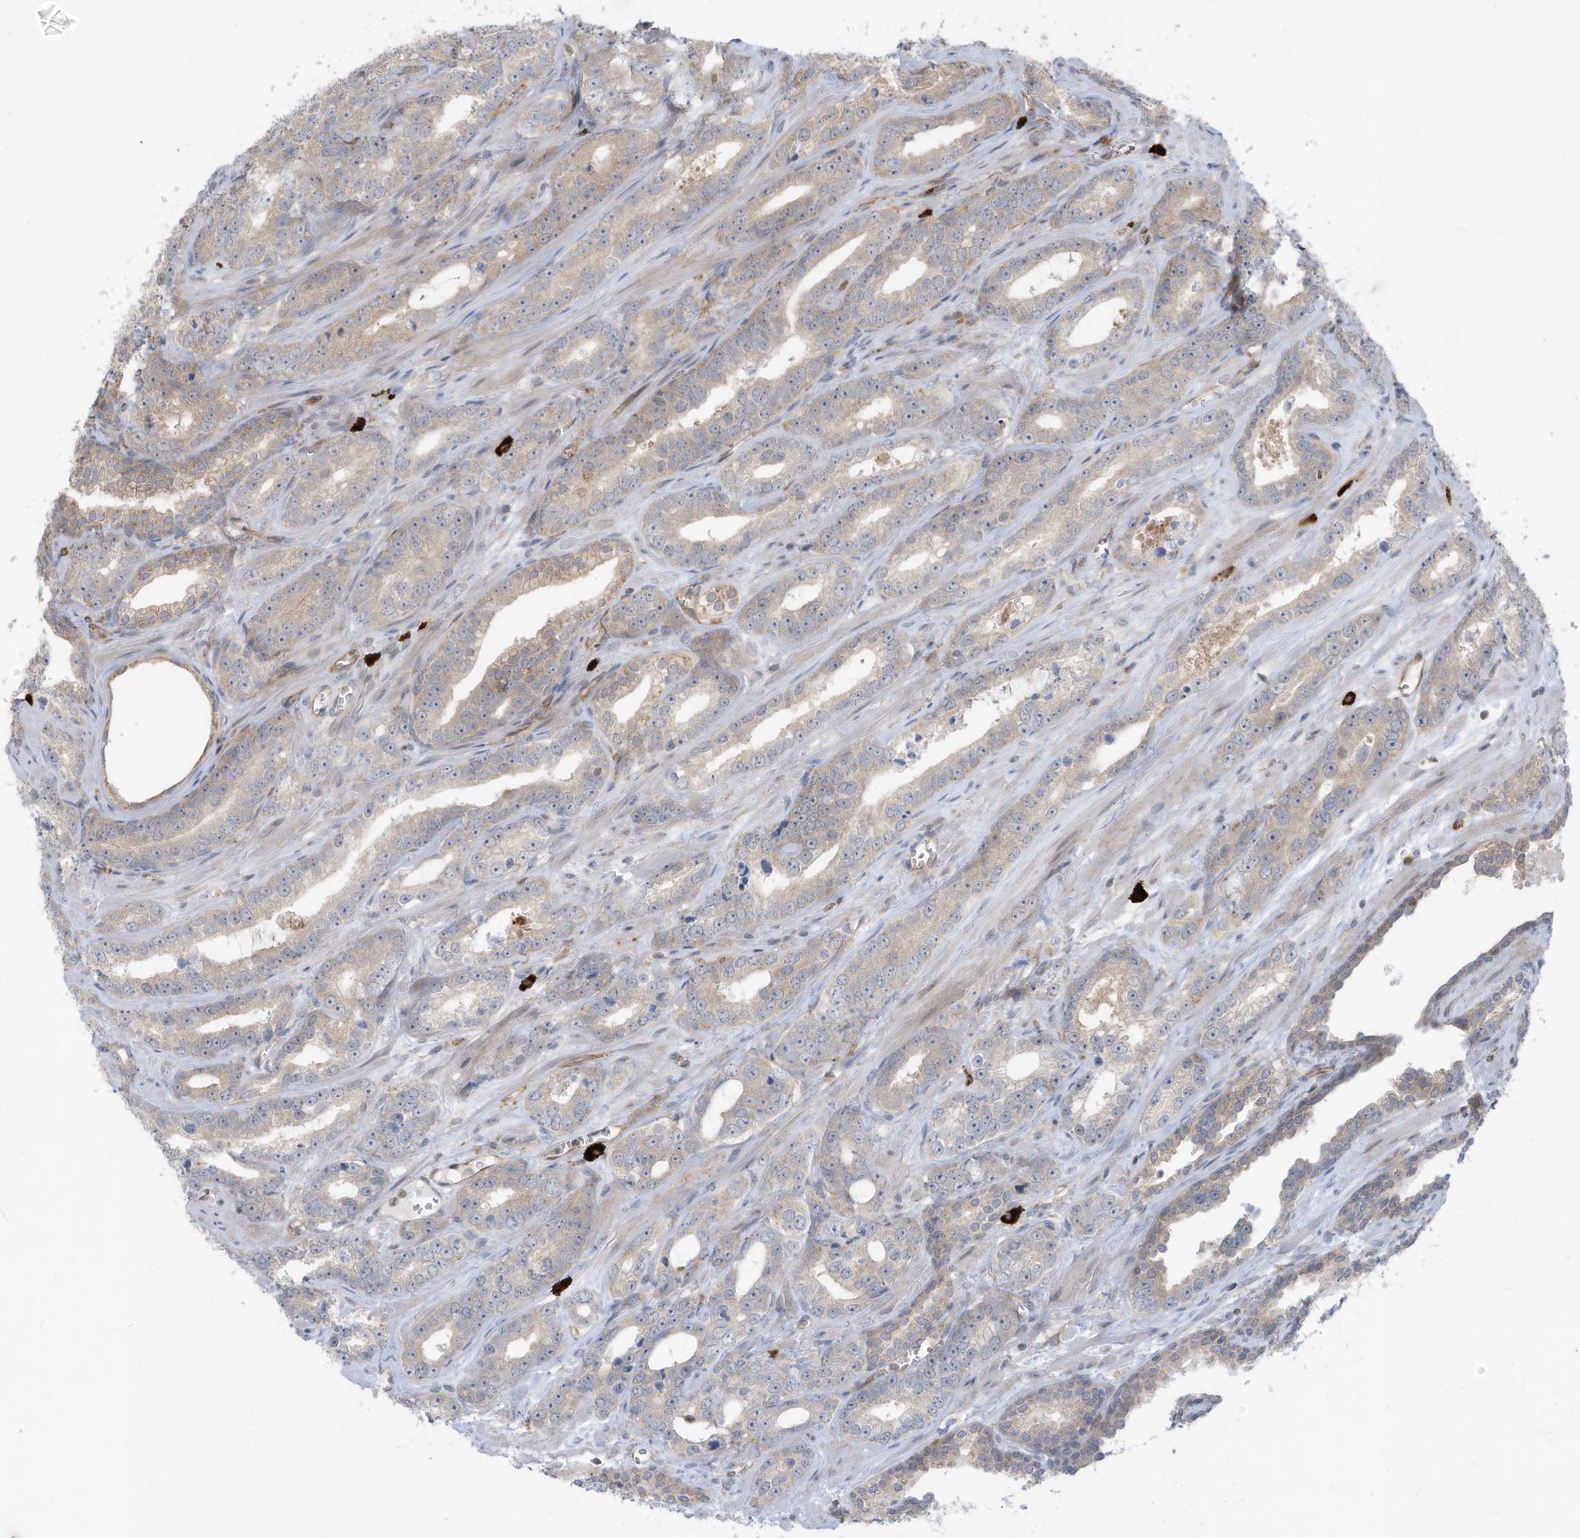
{"staining": {"intensity": "weak", "quantity": "<25%", "location": "cytoplasmic/membranous"}, "tissue": "prostate cancer", "cell_type": "Tumor cells", "image_type": "cancer", "snomed": [{"axis": "morphology", "description": "Adenocarcinoma, High grade"}, {"axis": "topography", "description": "Prostate"}], "caption": "Image shows no significant protein expression in tumor cells of prostate cancer. (DAB immunohistochemistry (IHC) with hematoxylin counter stain).", "gene": "DZIP3", "patient": {"sex": "male", "age": 62}}